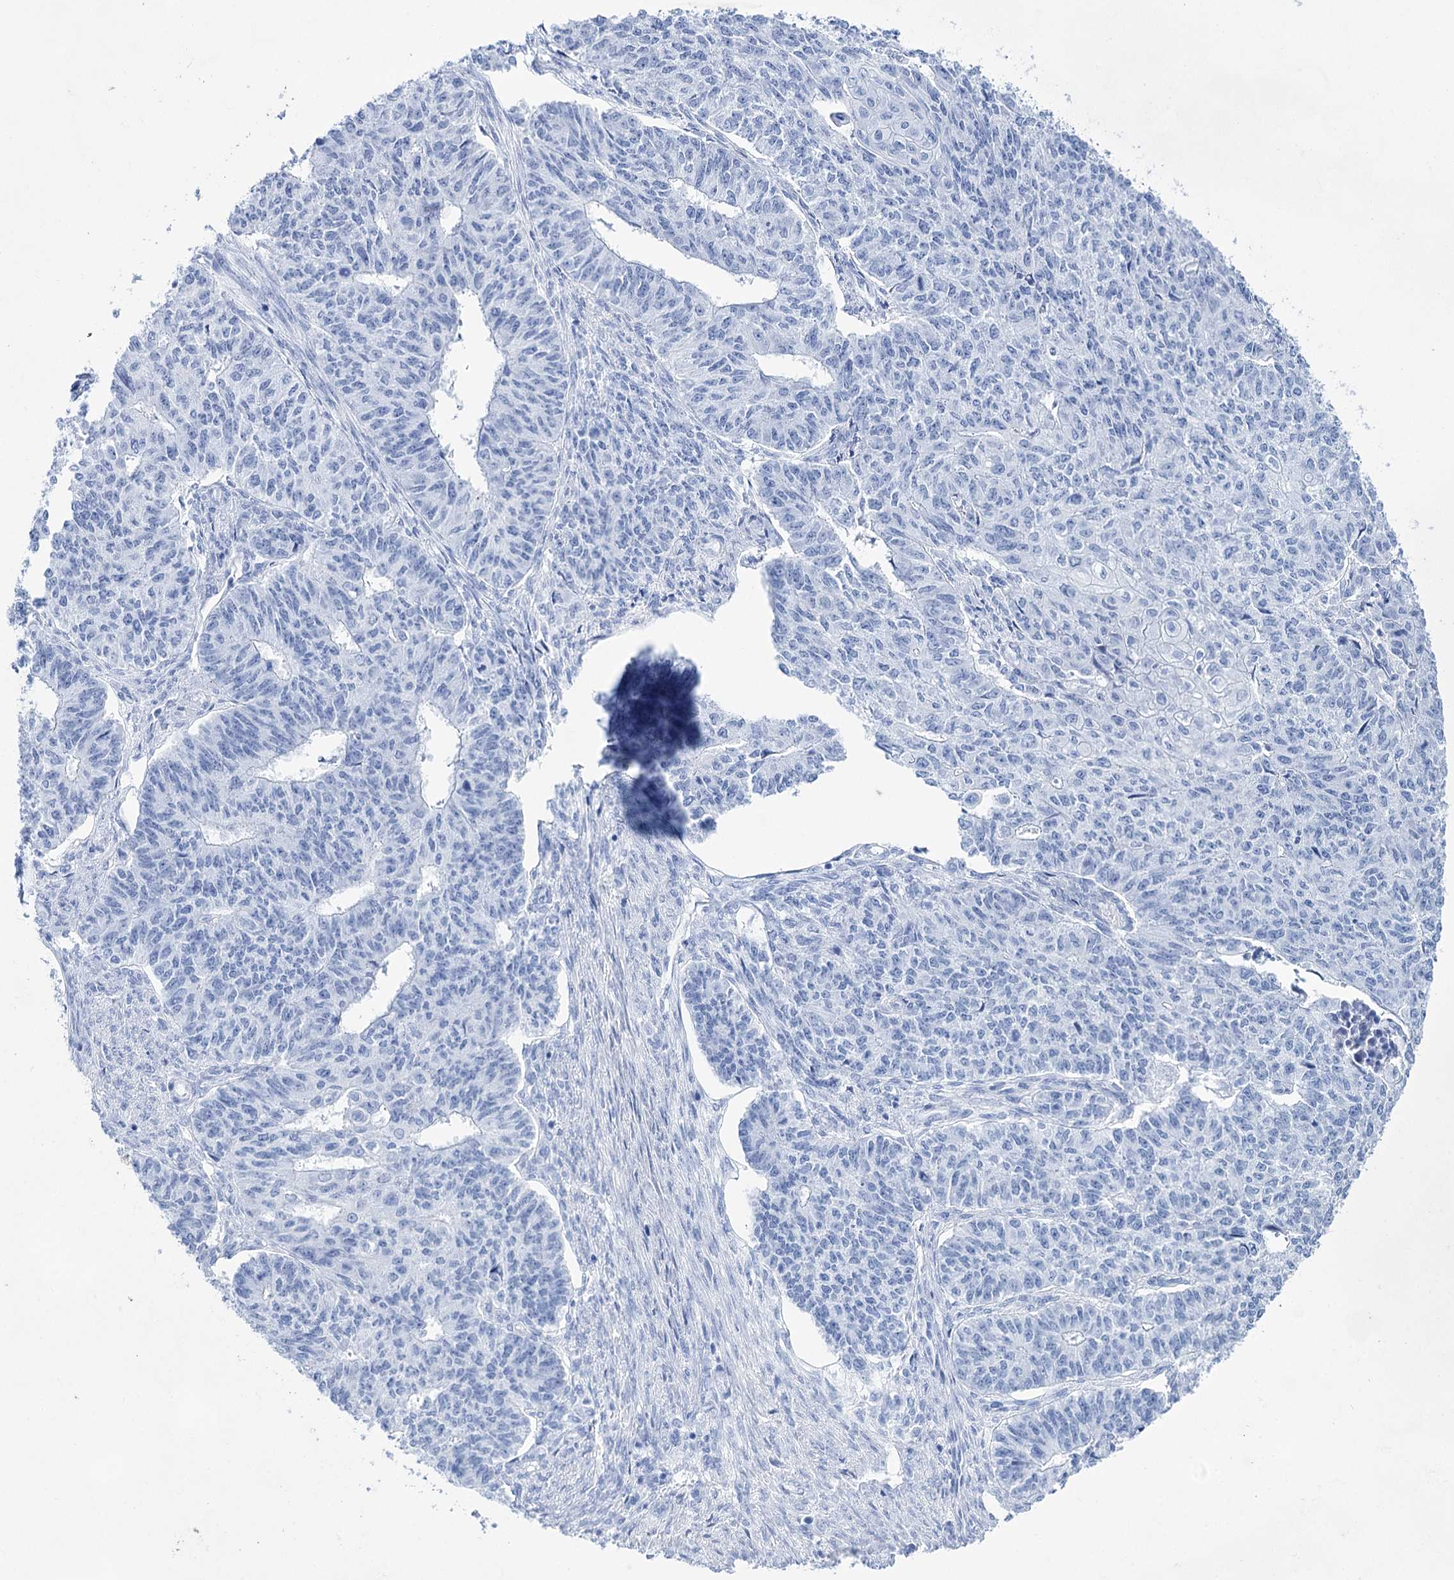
{"staining": {"intensity": "negative", "quantity": "none", "location": "none"}, "tissue": "endometrial cancer", "cell_type": "Tumor cells", "image_type": "cancer", "snomed": [{"axis": "morphology", "description": "Adenocarcinoma, NOS"}, {"axis": "topography", "description": "Endometrium"}], "caption": "The immunohistochemistry (IHC) micrograph has no significant staining in tumor cells of endometrial adenocarcinoma tissue.", "gene": "LALBA", "patient": {"sex": "female", "age": 32}}